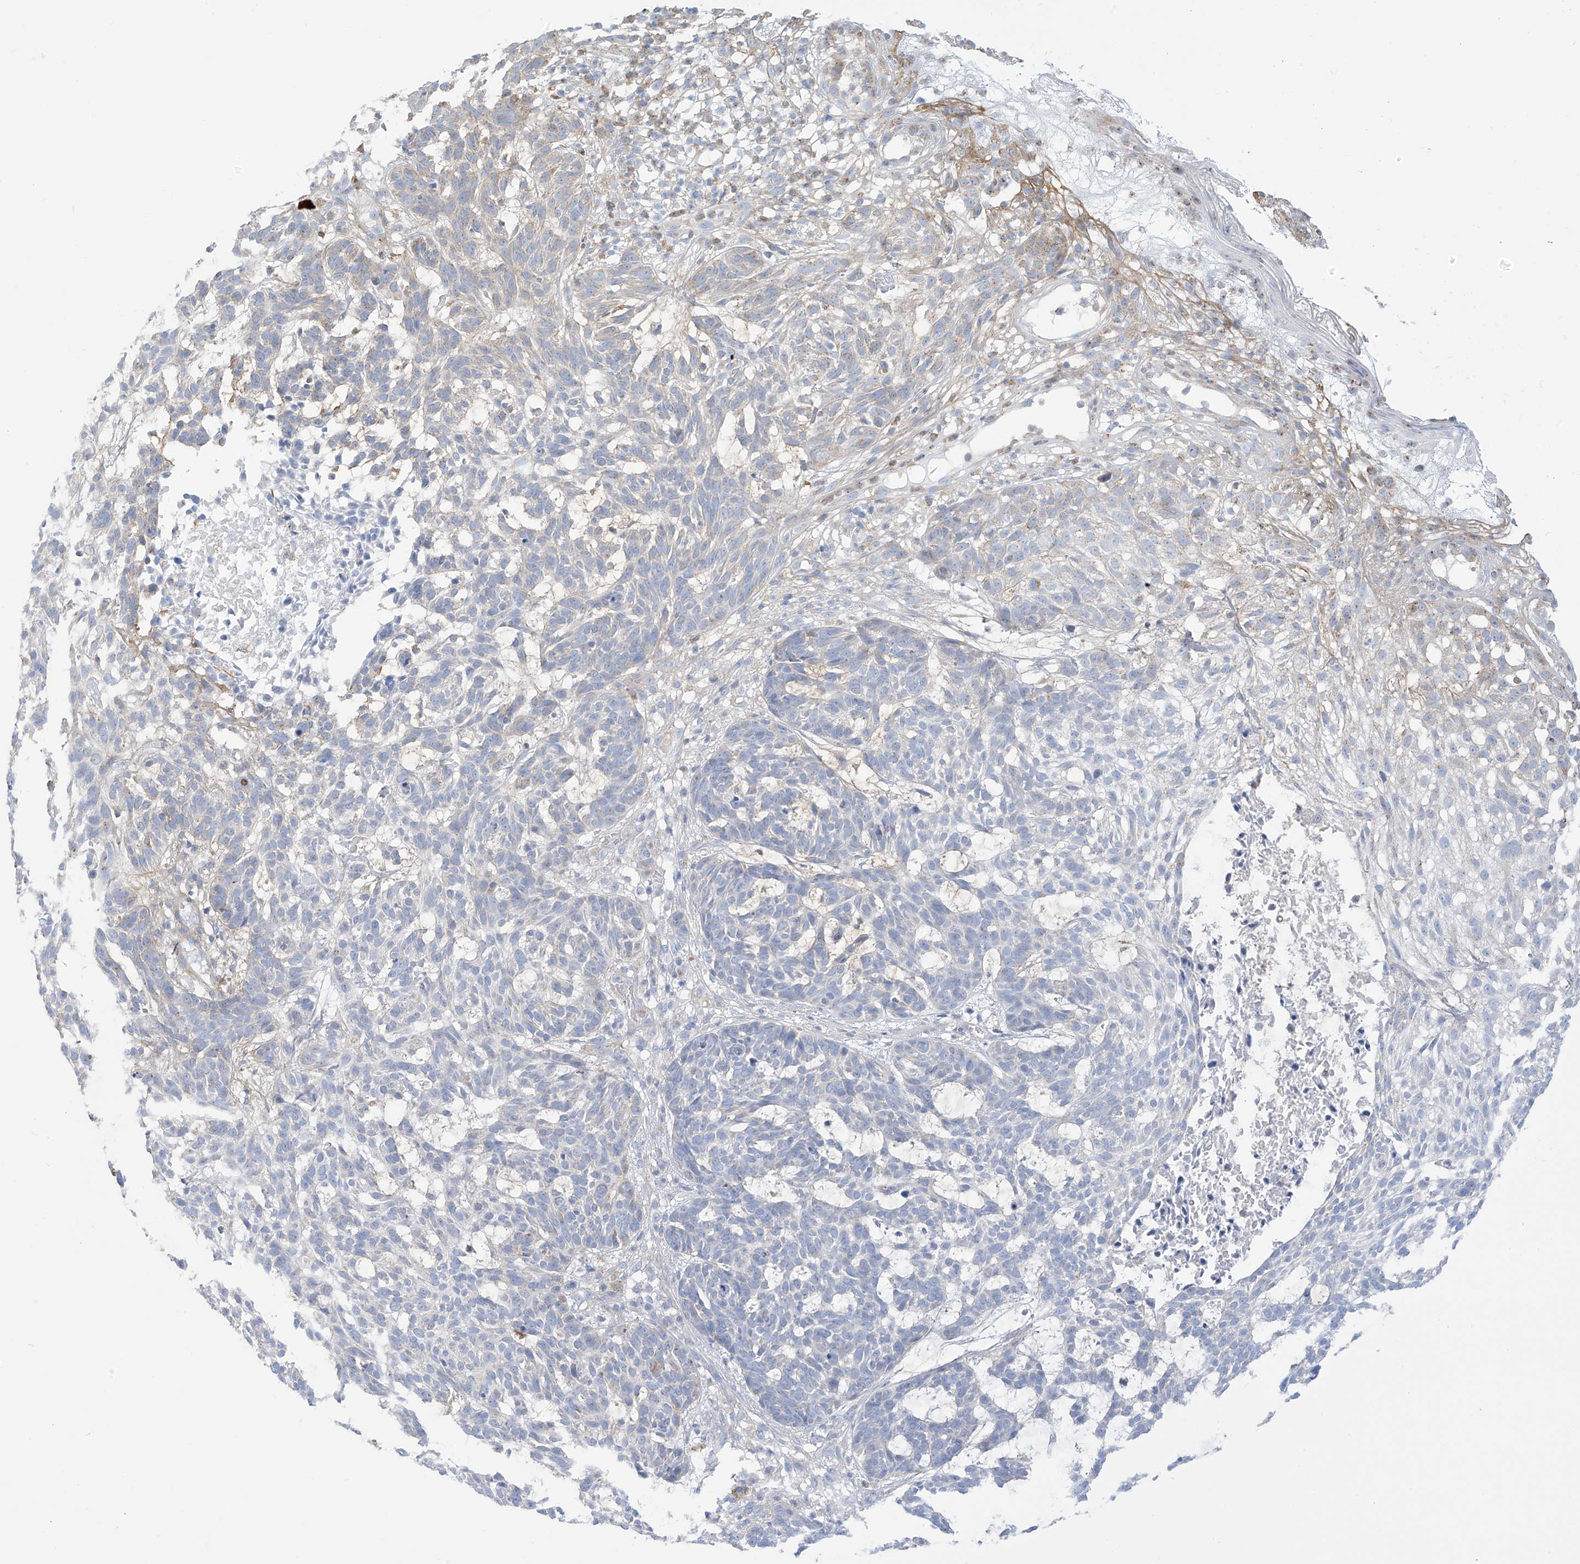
{"staining": {"intensity": "negative", "quantity": "none", "location": "none"}, "tissue": "skin cancer", "cell_type": "Tumor cells", "image_type": "cancer", "snomed": [{"axis": "morphology", "description": "Basal cell carcinoma"}, {"axis": "topography", "description": "Skin"}], "caption": "Skin basal cell carcinoma was stained to show a protein in brown. There is no significant positivity in tumor cells. The staining is performed using DAB (3,3'-diaminobenzidine) brown chromogen with nuclei counter-stained in using hematoxylin.", "gene": "FABP2", "patient": {"sex": "male", "age": 85}}